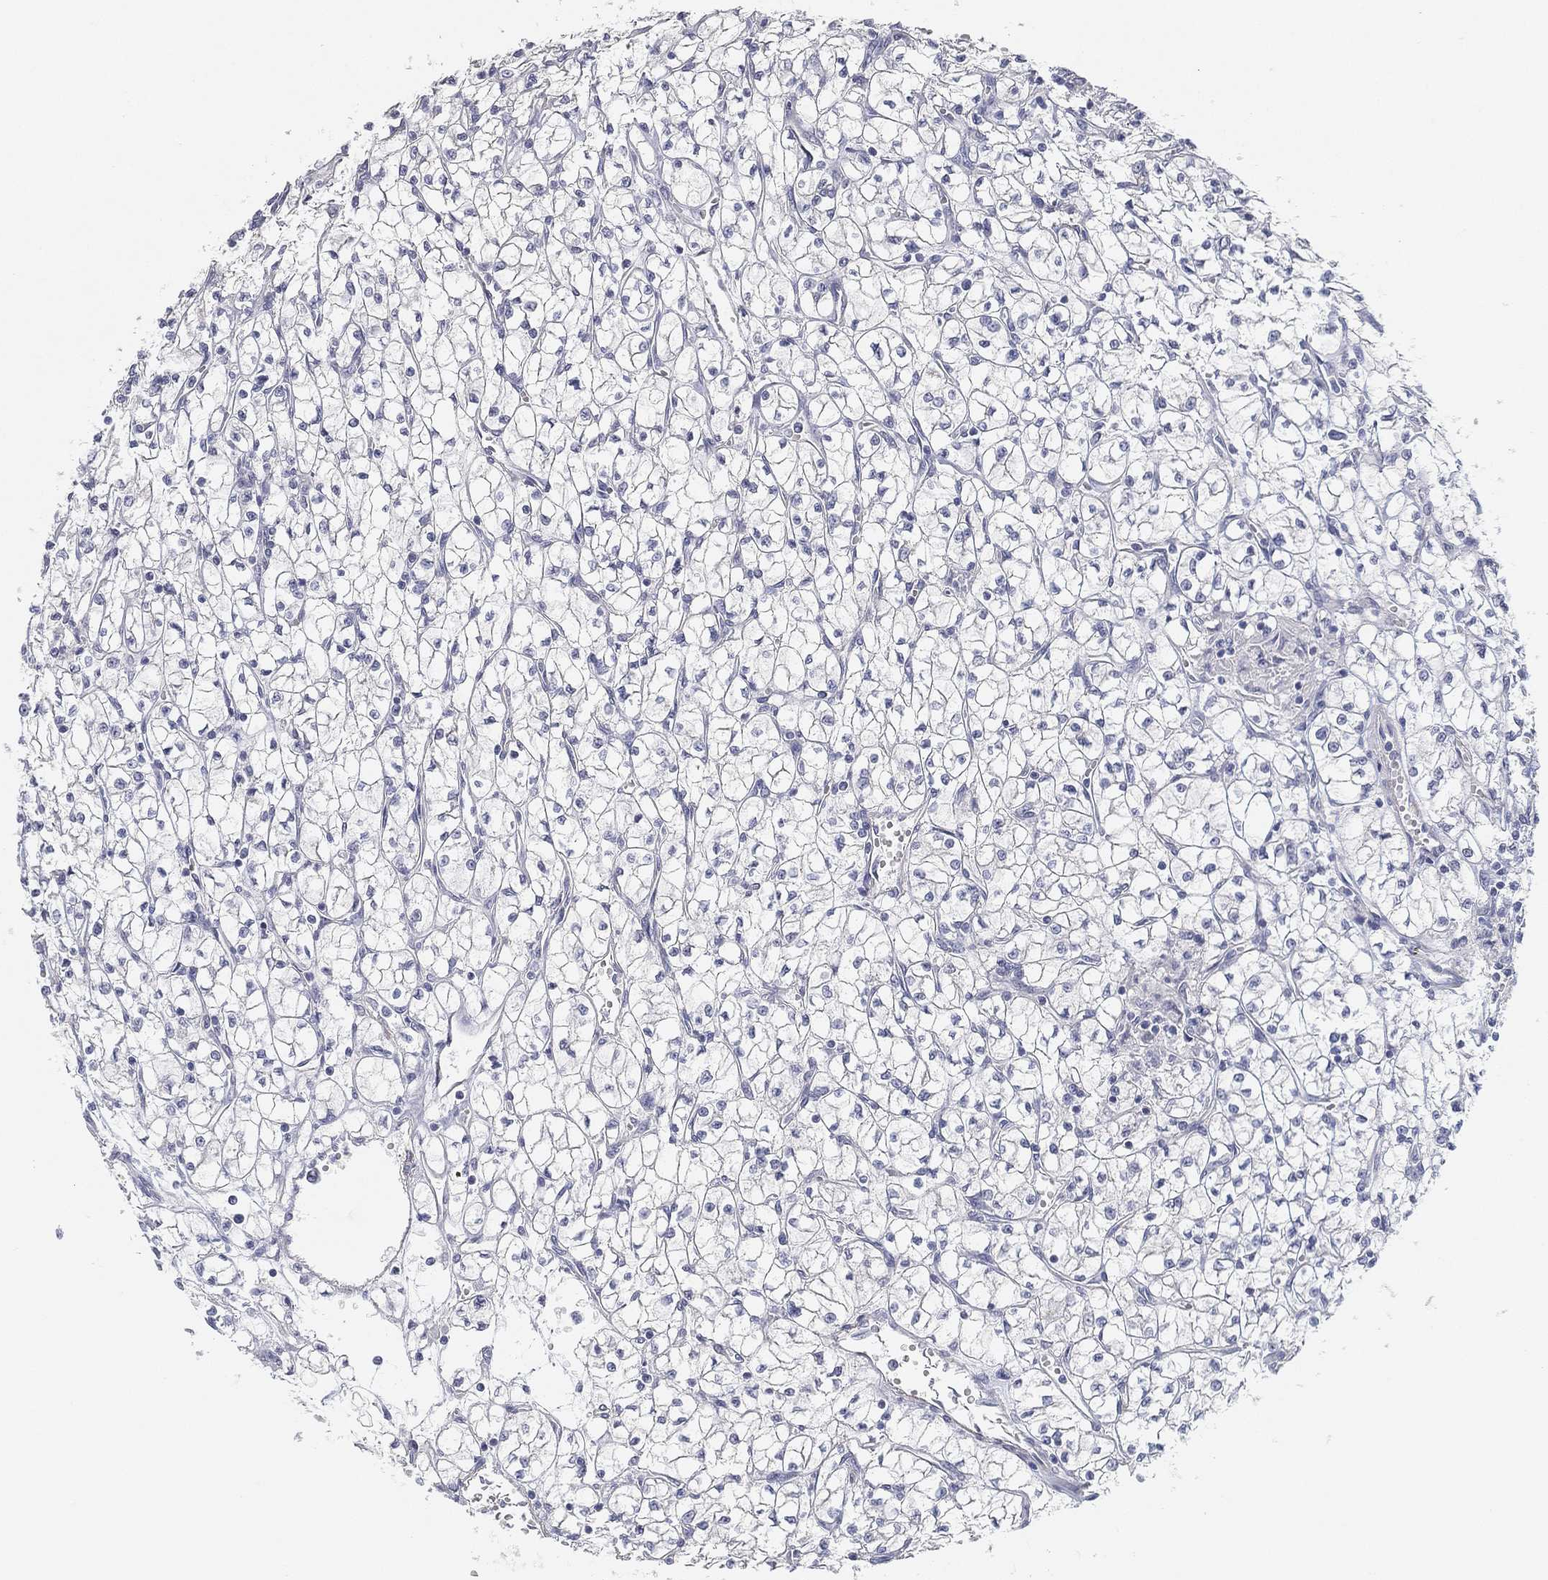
{"staining": {"intensity": "negative", "quantity": "none", "location": "none"}, "tissue": "renal cancer", "cell_type": "Tumor cells", "image_type": "cancer", "snomed": [{"axis": "morphology", "description": "Adenocarcinoma, NOS"}, {"axis": "topography", "description": "Kidney"}], "caption": "Renal cancer (adenocarcinoma) was stained to show a protein in brown. There is no significant positivity in tumor cells. The staining was performed using DAB (3,3'-diaminobenzidine) to visualize the protein expression in brown, while the nuclei were stained in blue with hematoxylin (Magnification: 20x).", "gene": "GPR61", "patient": {"sex": "female", "age": 64}}